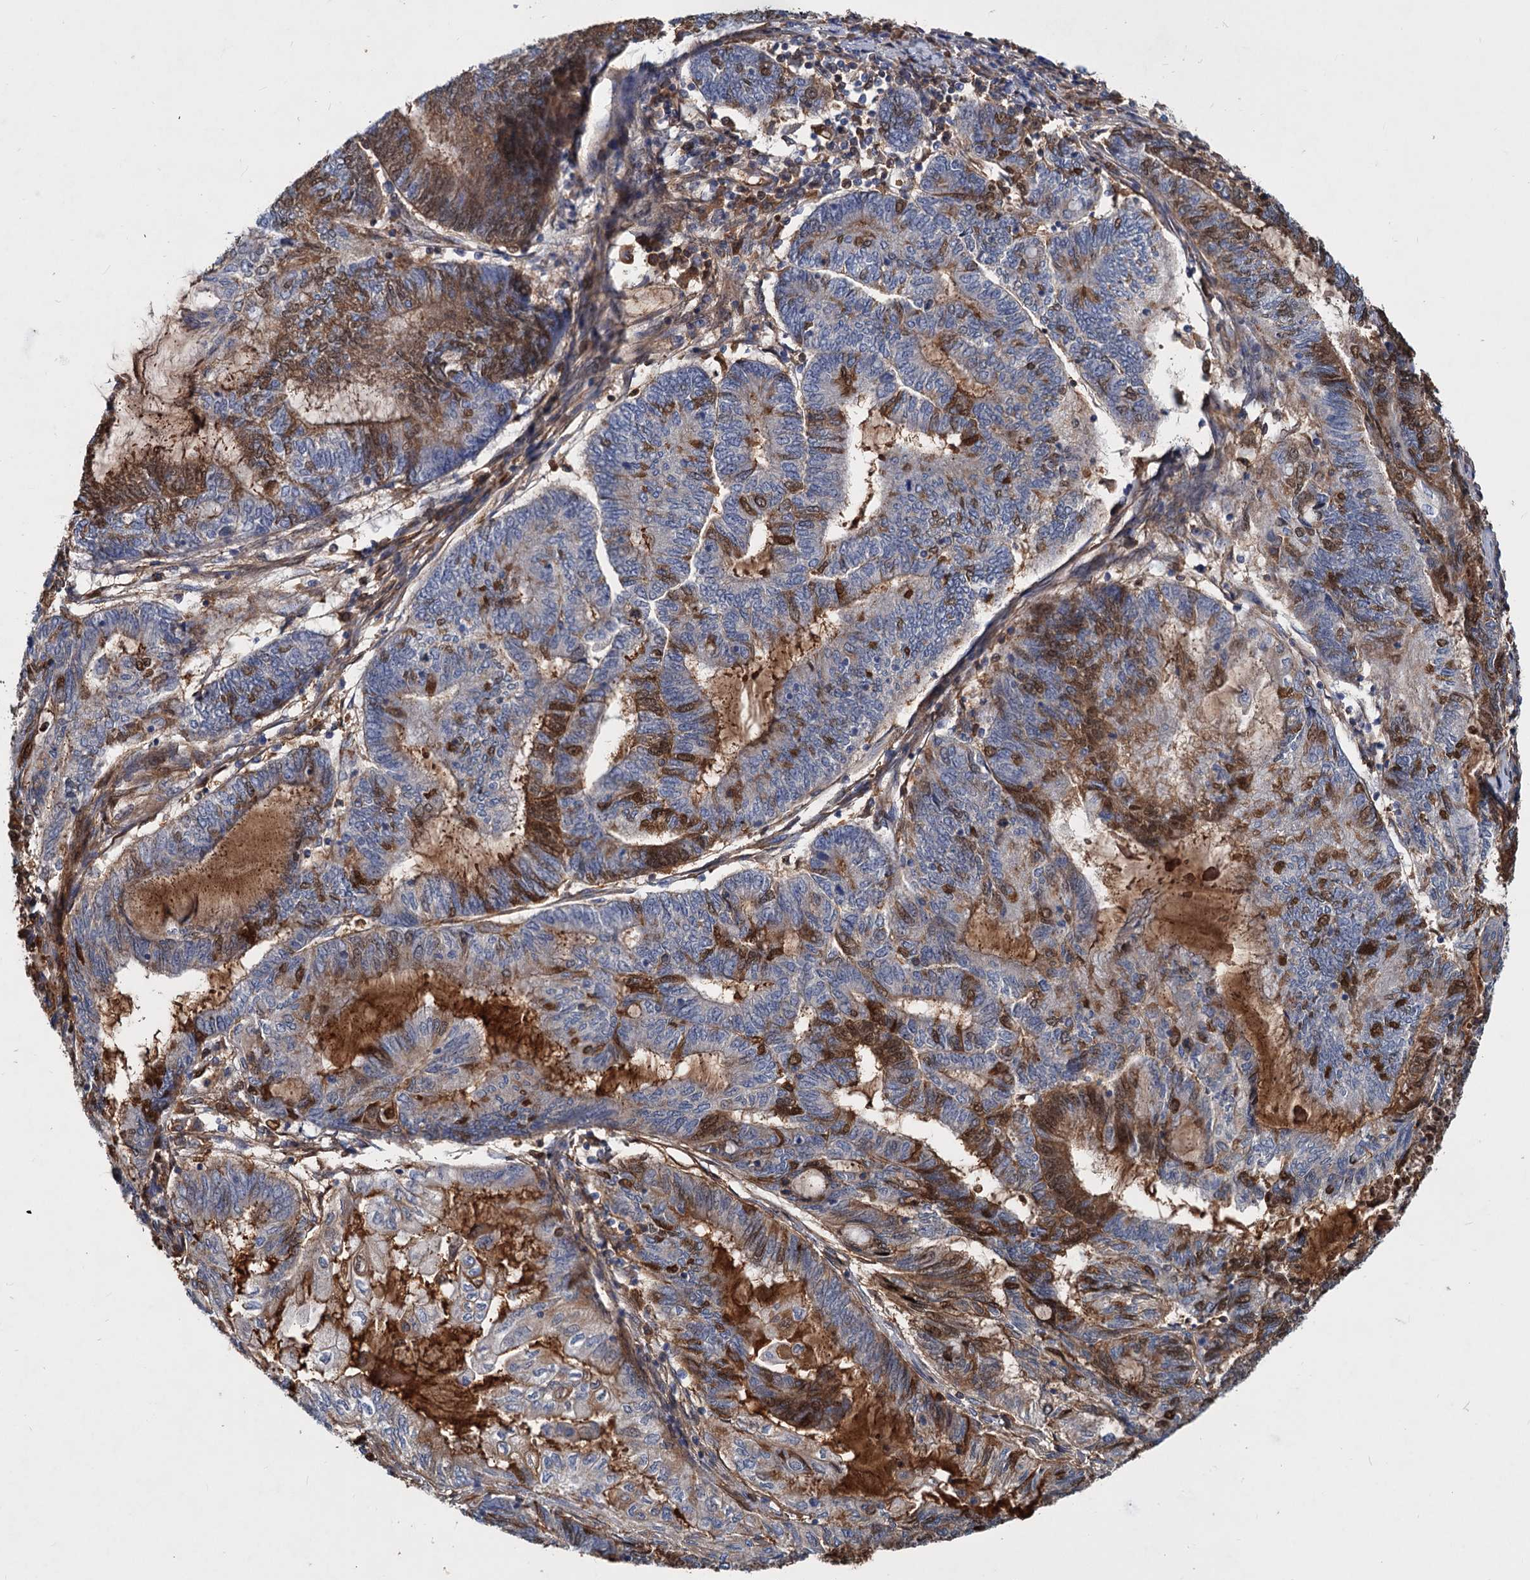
{"staining": {"intensity": "moderate", "quantity": "25%-75%", "location": "cytoplasmic/membranous,nuclear"}, "tissue": "endometrial cancer", "cell_type": "Tumor cells", "image_type": "cancer", "snomed": [{"axis": "morphology", "description": "Adenocarcinoma, NOS"}, {"axis": "topography", "description": "Uterus"}, {"axis": "topography", "description": "Endometrium"}], "caption": "Endometrial adenocarcinoma stained with DAB immunohistochemistry (IHC) reveals medium levels of moderate cytoplasmic/membranous and nuclear positivity in about 25%-75% of tumor cells.", "gene": "CHRD", "patient": {"sex": "female", "age": 70}}